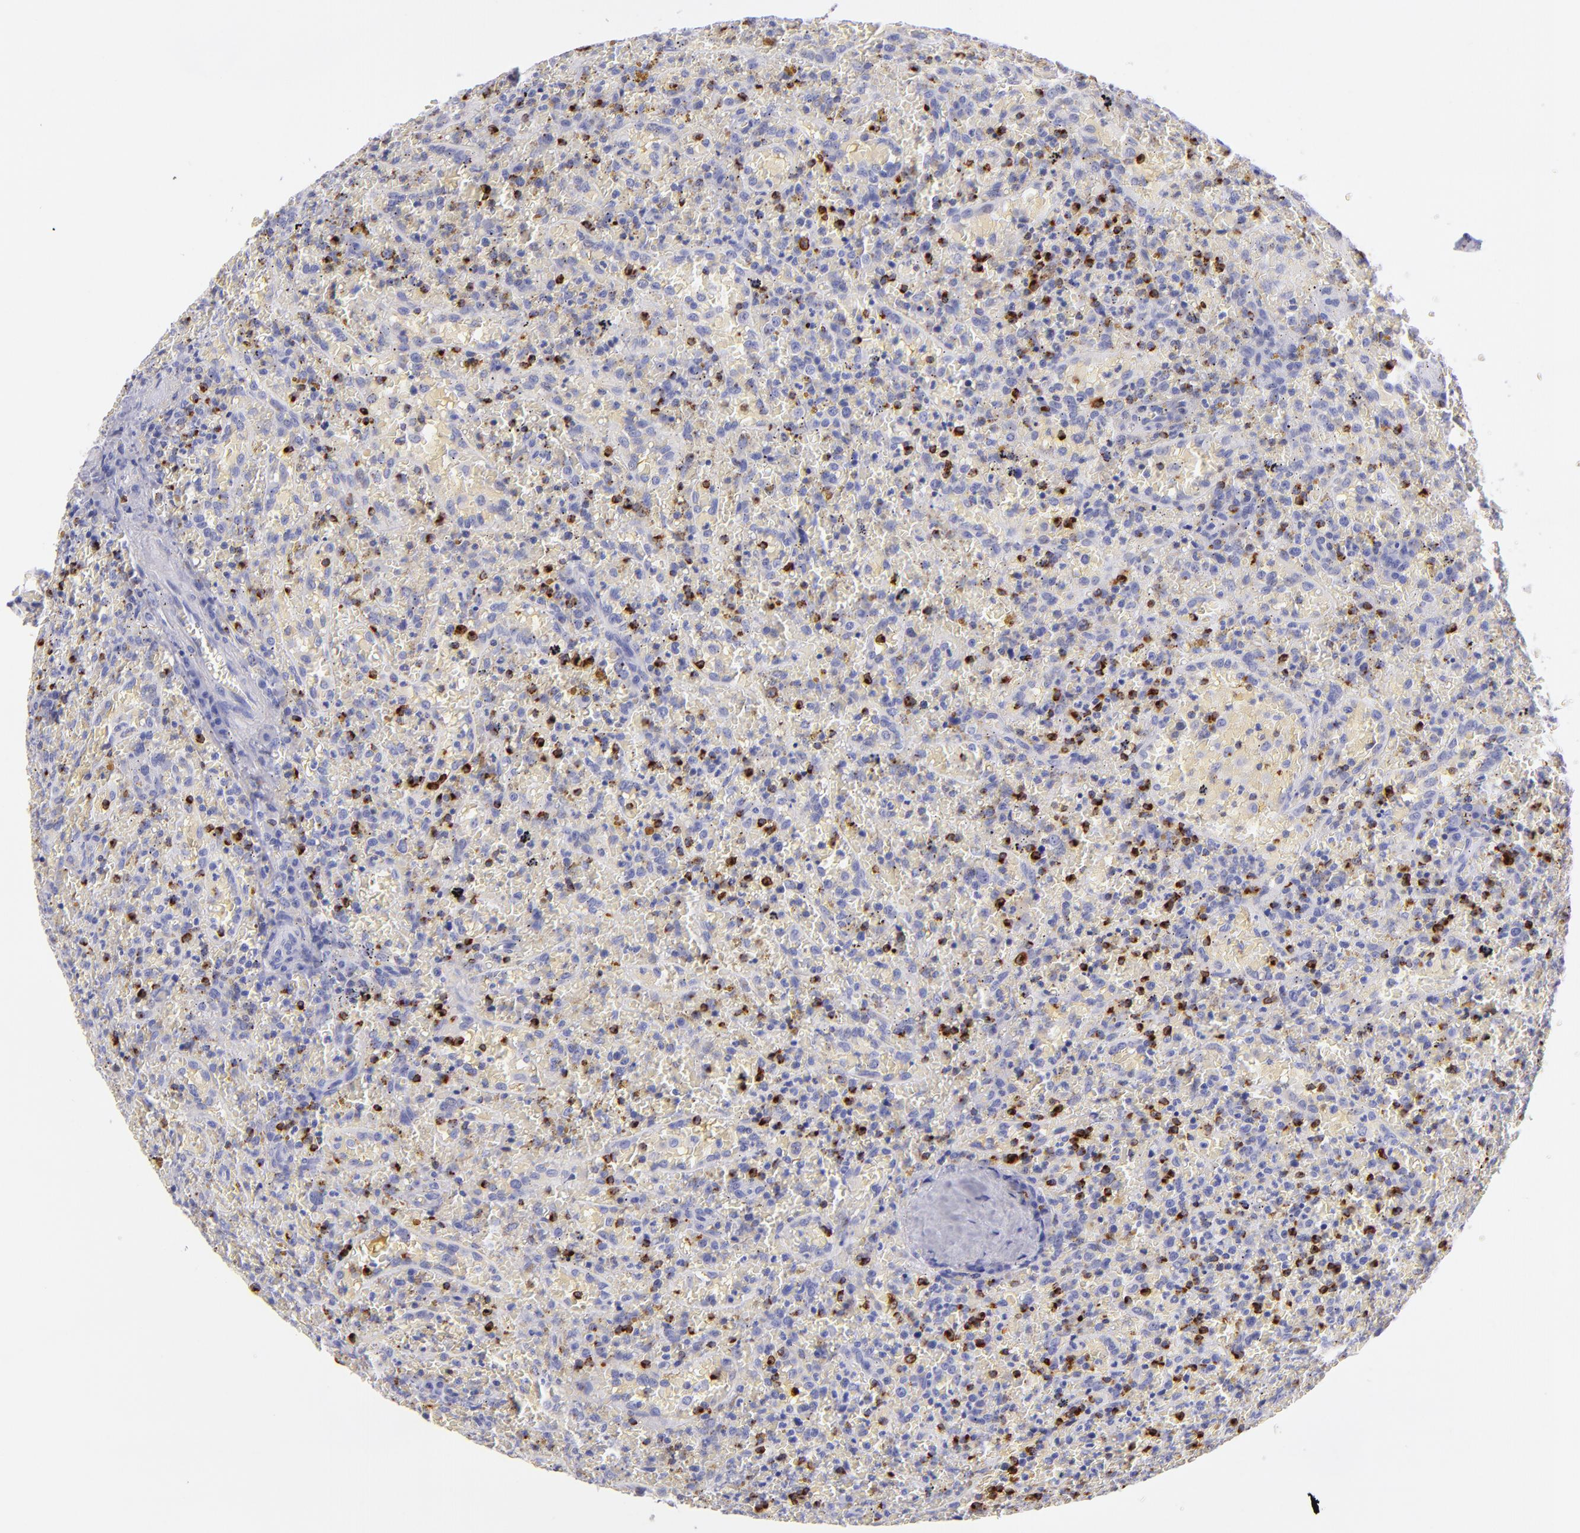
{"staining": {"intensity": "negative", "quantity": "none", "location": "none"}, "tissue": "lymphoma", "cell_type": "Tumor cells", "image_type": "cancer", "snomed": [{"axis": "morphology", "description": "Malignant lymphoma, non-Hodgkin's type, High grade"}, {"axis": "topography", "description": "Spleen"}, {"axis": "topography", "description": "Lymph node"}], "caption": "Human malignant lymphoma, non-Hodgkin's type (high-grade) stained for a protein using IHC reveals no staining in tumor cells.", "gene": "PRF1", "patient": {"sex": "female", "age": 70}}